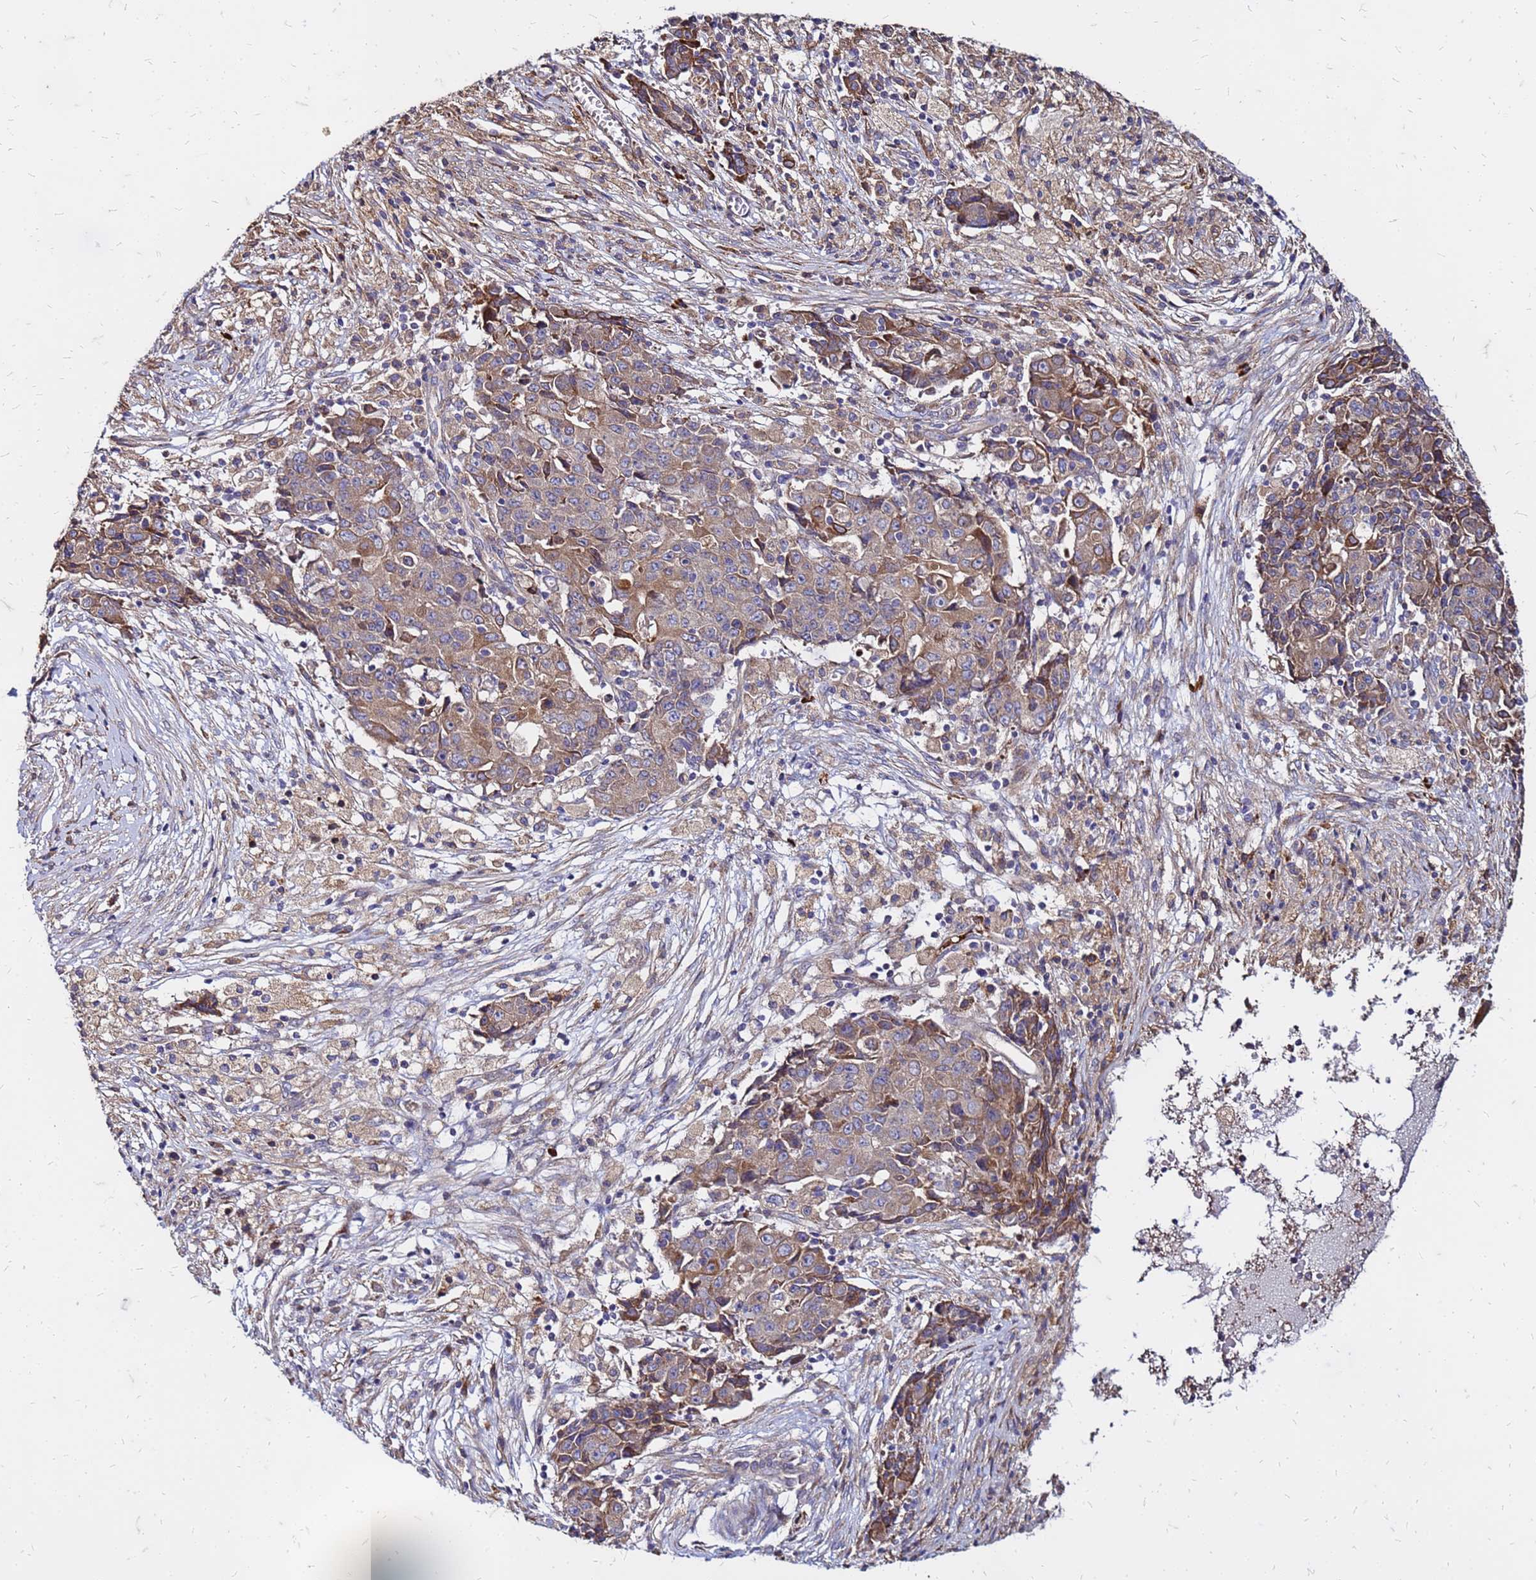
{"staining": {"intensity": "moderate", "quantity": "25%-75%", "location": "cytoplasmic/membranous"}, "tissue": "ovarian cancer", "cell_type": "Tumor cells", "image_type": "cancer", "snomed": [{"axis": "morphology", "description": "Carcinoma, endometroid"}, {"axis": "topography", "description": "Ovary"}], "caption": "Immunohistochemical staining of ovarian endometroid carcinoma demonstrates medium levels of moderate cytoplasmic/membranous staining in about 25%-75% of tumor cells.", "gene": "VMO1", "patient": {"sex": "female", "age": 42}}